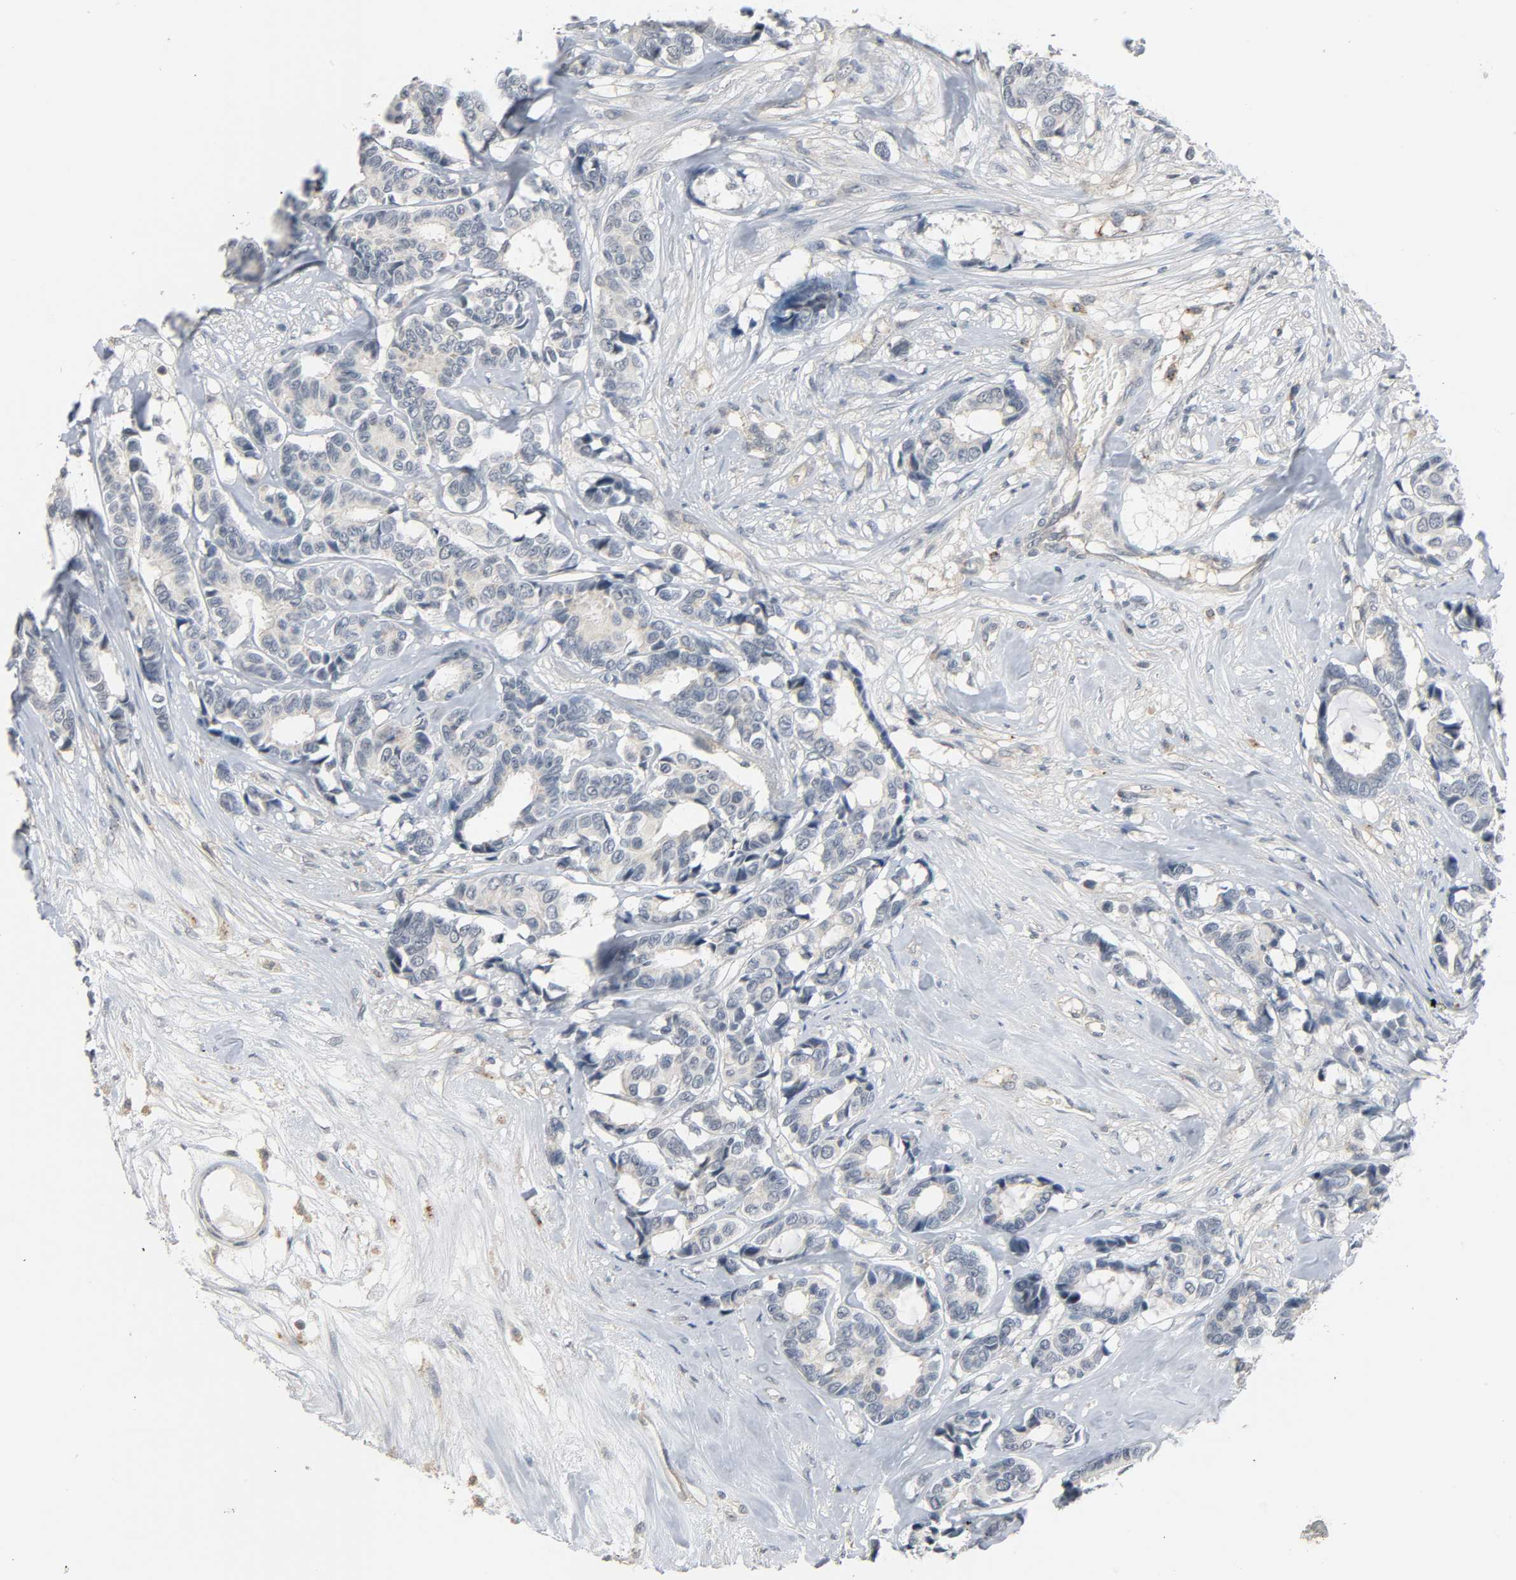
{"staining": {"intensity": "negative", "quantity": "none", "location": "none"}, "tissue": "breast cancer", "cell_type": "Tumor cells", "image_type": "cancer", "snomed": [{"axis": "morphology", "description": "Duct carcinoma"}, {"axis": "topography", "description": "Breast"}], "caption": "DAB (3,3'-diaminobenzidine) immunohistochemical staining of human invasive ductal carcinoma (breast) demonstrates no significant positivity in tumor cells.", "gene": "CD4", "patient": {"sex": "female", "age": 87}}